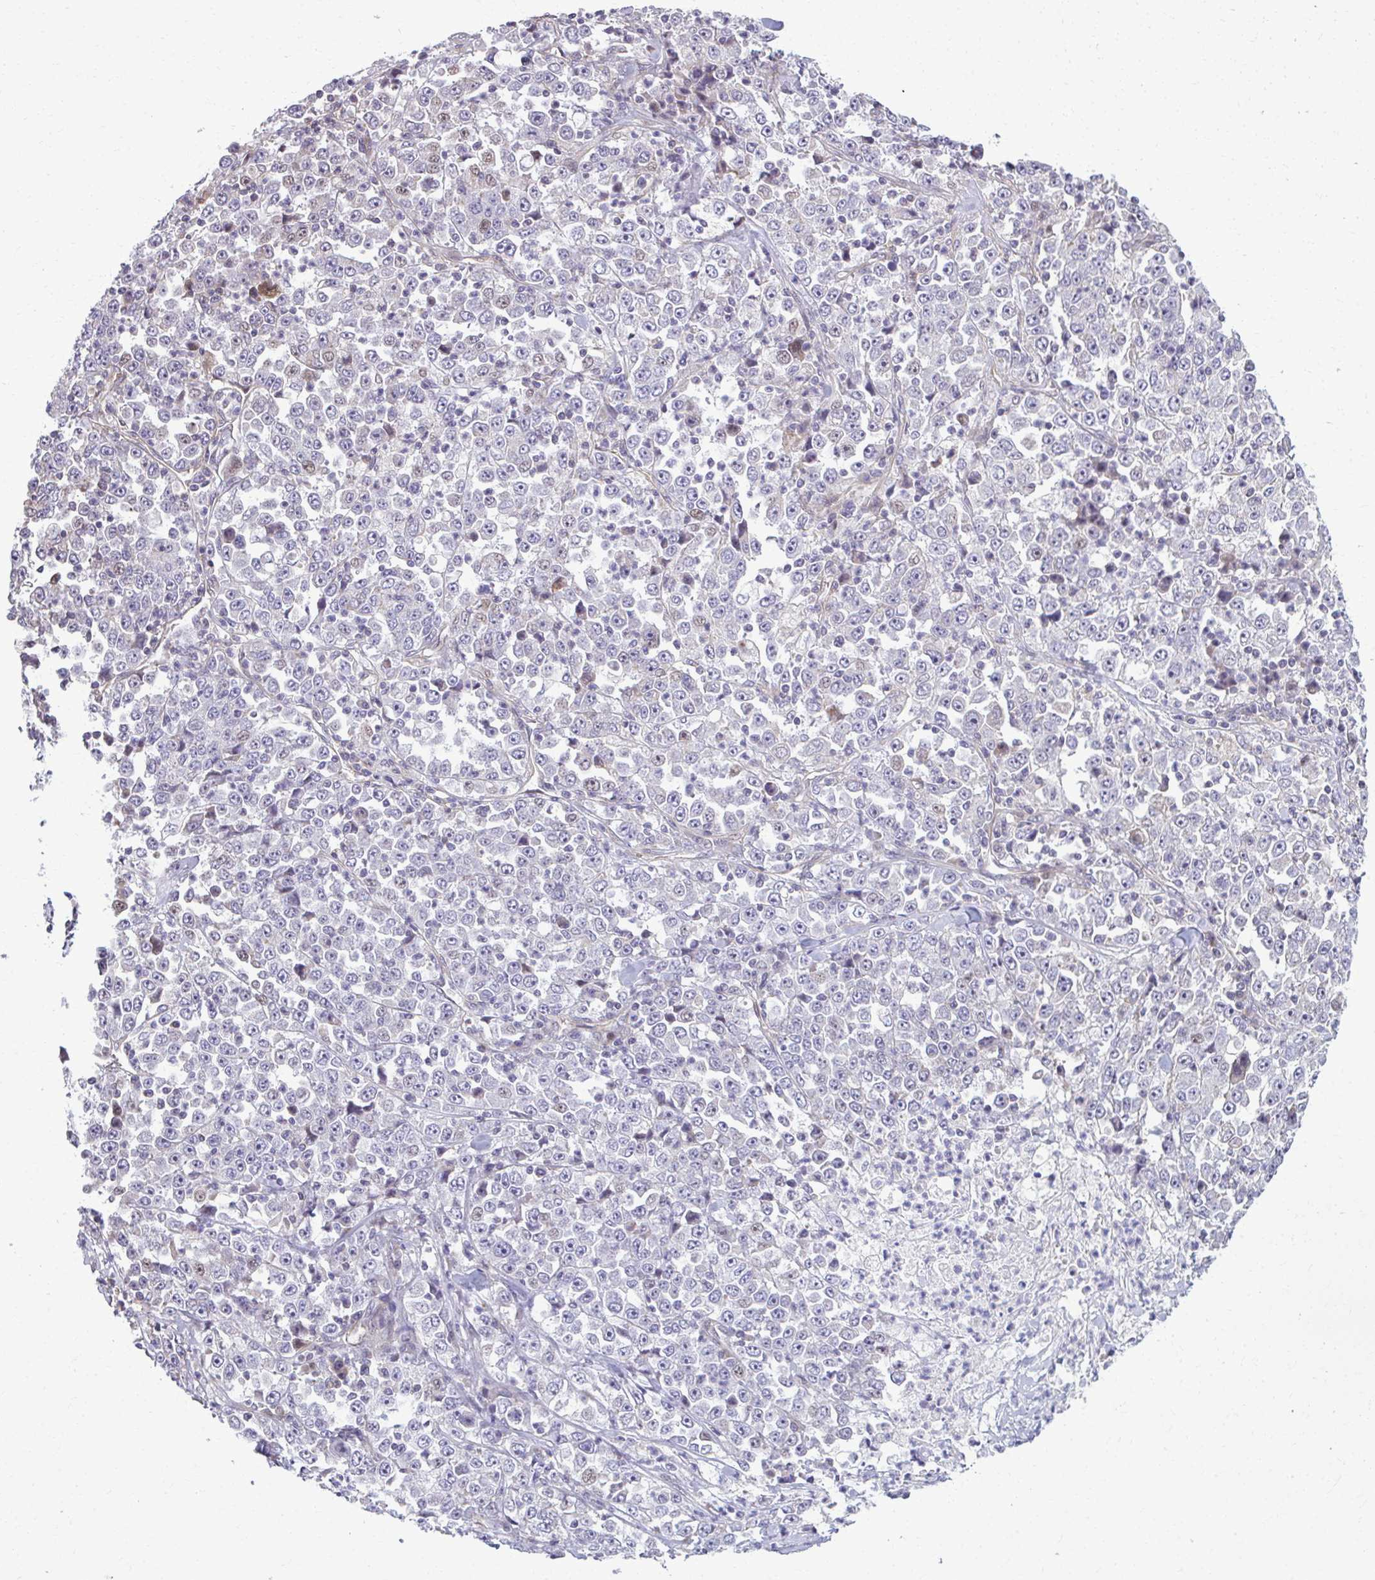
{"staining": {"intensity": "negative", "quantity": "none", "location": "none"}, "tissue": "stomach cancer", "cell_type": "Tumor cells", "image_type": "cancer", "snomed": [{"axis": "morphology", "description": "Normal tissue, NOS"}, {"axis": "morphology", "description": "Adenocarcinoma, NOS"}, {"axis": "topography", "description": "Stomach, upper"}, {"axis": "topography", "description": "Stomach"}], "caption": "This is an IHC photomicrograph of human adenocarcinoma (stomach). There is no expression in tumor cells.", "gene": "MAF1", "patient": {"sex": "male", "age": 59}}